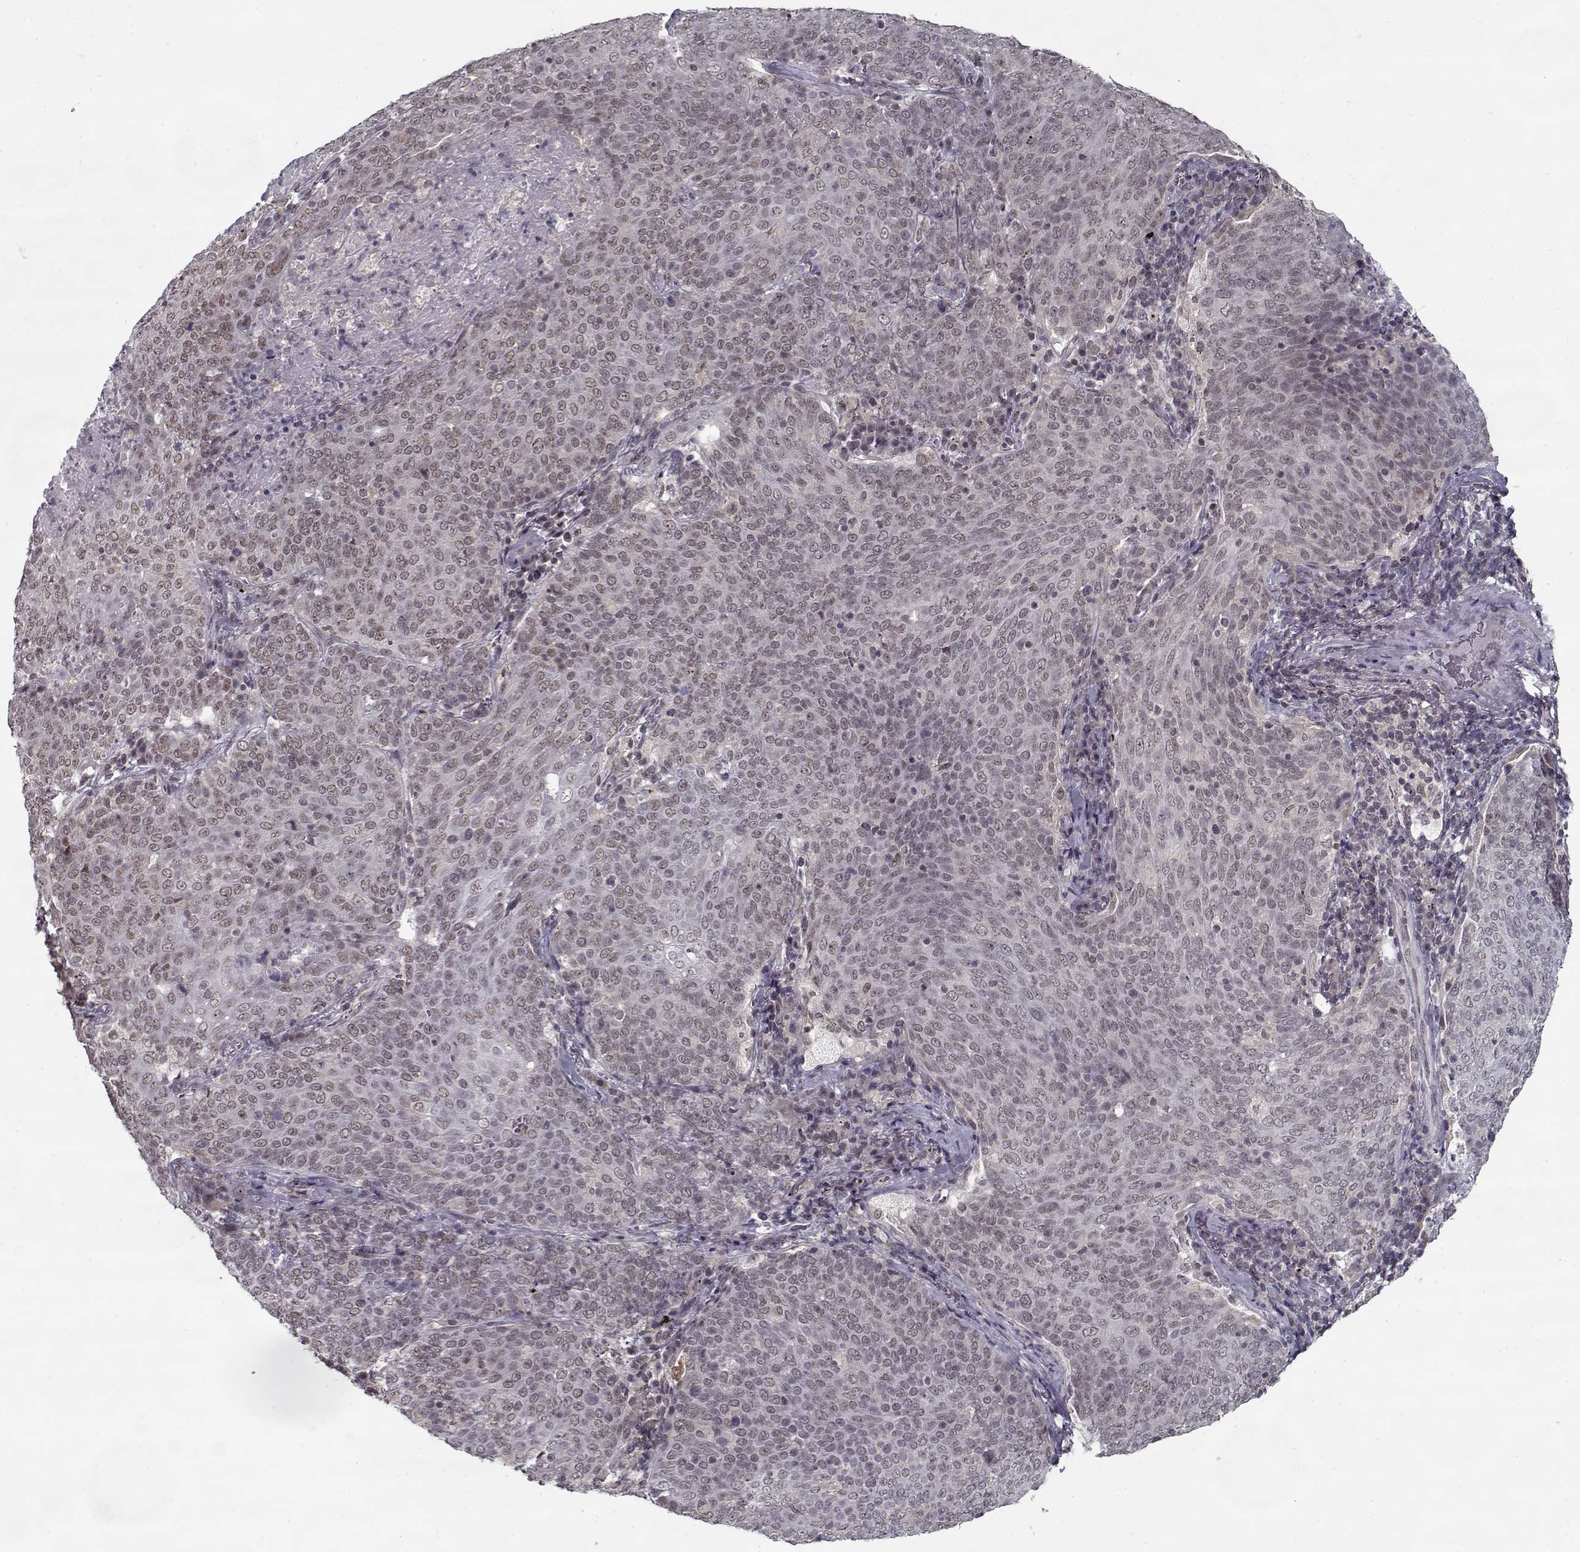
{"staining": {"intensity": "weak", "quantity": "<25%", "location": "nuclear"}, "tissue": "lung cancer", "cell_type": "Tumor cells", "image_type": "cancer", "snomed": [{"axis": "morphology", "description": "Squamous cell carcinoma, NOS"}, {"axis": "topography", "description": "Lung"}], "caption": "The IHC image has no significant positivity in tumor cells of lung cancer tissue. (DAB immunohistochemistry (IHC) with hematoxylin counter stain).", "gene": "TESPA1", "patient": {"sex": "male", "age": 82}}